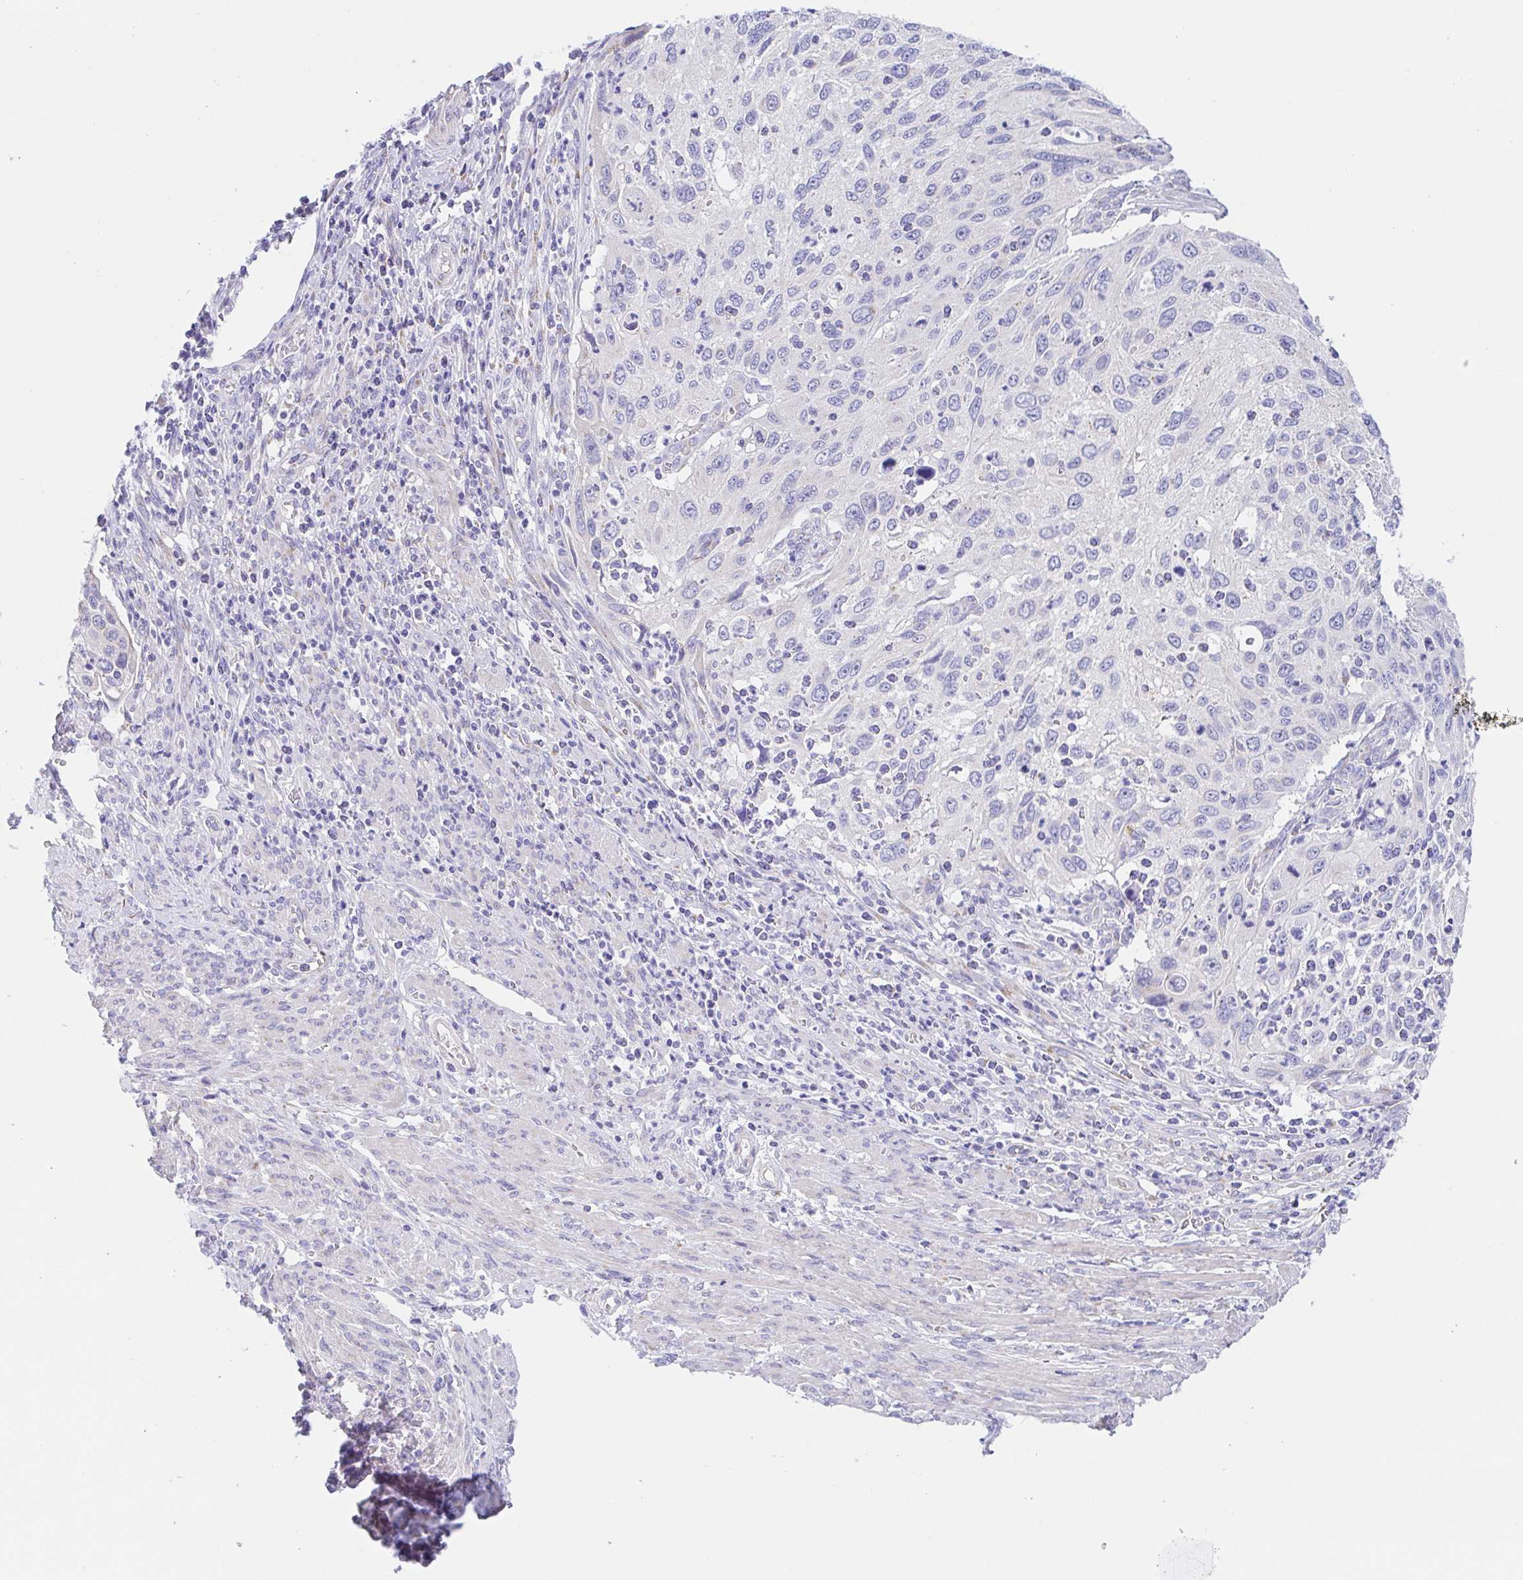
{"staining": {"intensity": "negative", "quantity": "none", "location": "none"}, "tissue": "cervical cancer", "cell_type": "Tumor cells", "image_type": "cancer", "snomed": [{"axis": "morphology", "description": "Squamous cell carcinoma, NOS"}, {"axis": "topography", "description": "Cervix"}], "caption": "A high-resolution micrograph shows immunohistochemistry staining of cervical squamous cell carcinoma, which displays no significant staining in tumor cells.", "gene": "SCG3", "patient": {"sex": "female", "age": 70}}